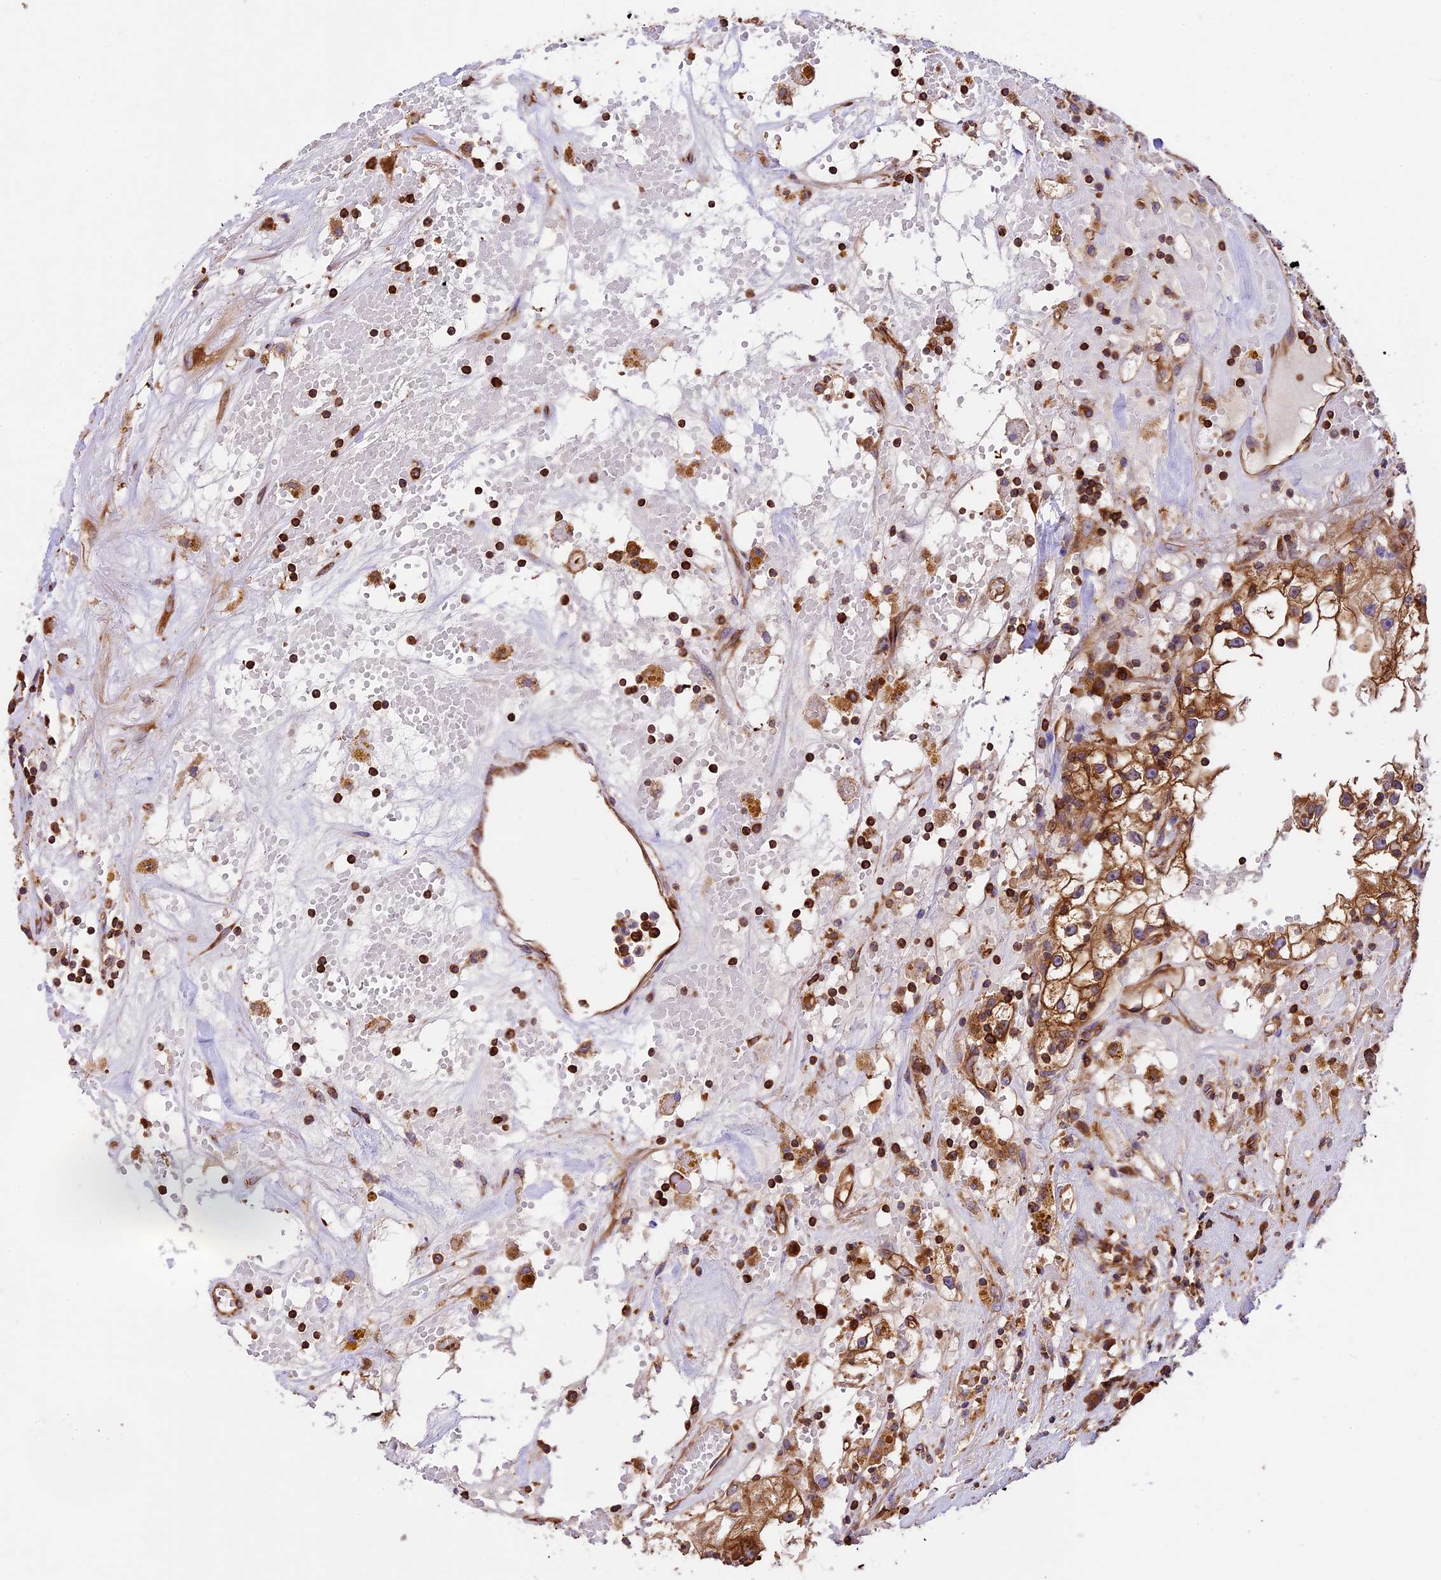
{"staining": {"intensity": "moderate", "quantity": ">75%", "location": "cytoplasmic/membranous"}, "tissue": "renal cancer", "cell_type": "Tumor cells", "image_type": "cancer", "snomed": [{"axis": "morphology", "description": "Adenocarcinoma, NOS"}, {"axis": "topography", "description": "Kidney"}], "caption": "A medium amount of moderate cytoplasmic/membranous positivity is appreciated in approximately >75% of tumor cells in adenocarcinoma (renal) tissue.", "gene": "KARS1", "patient": {"sex": "male", "age": 56}}